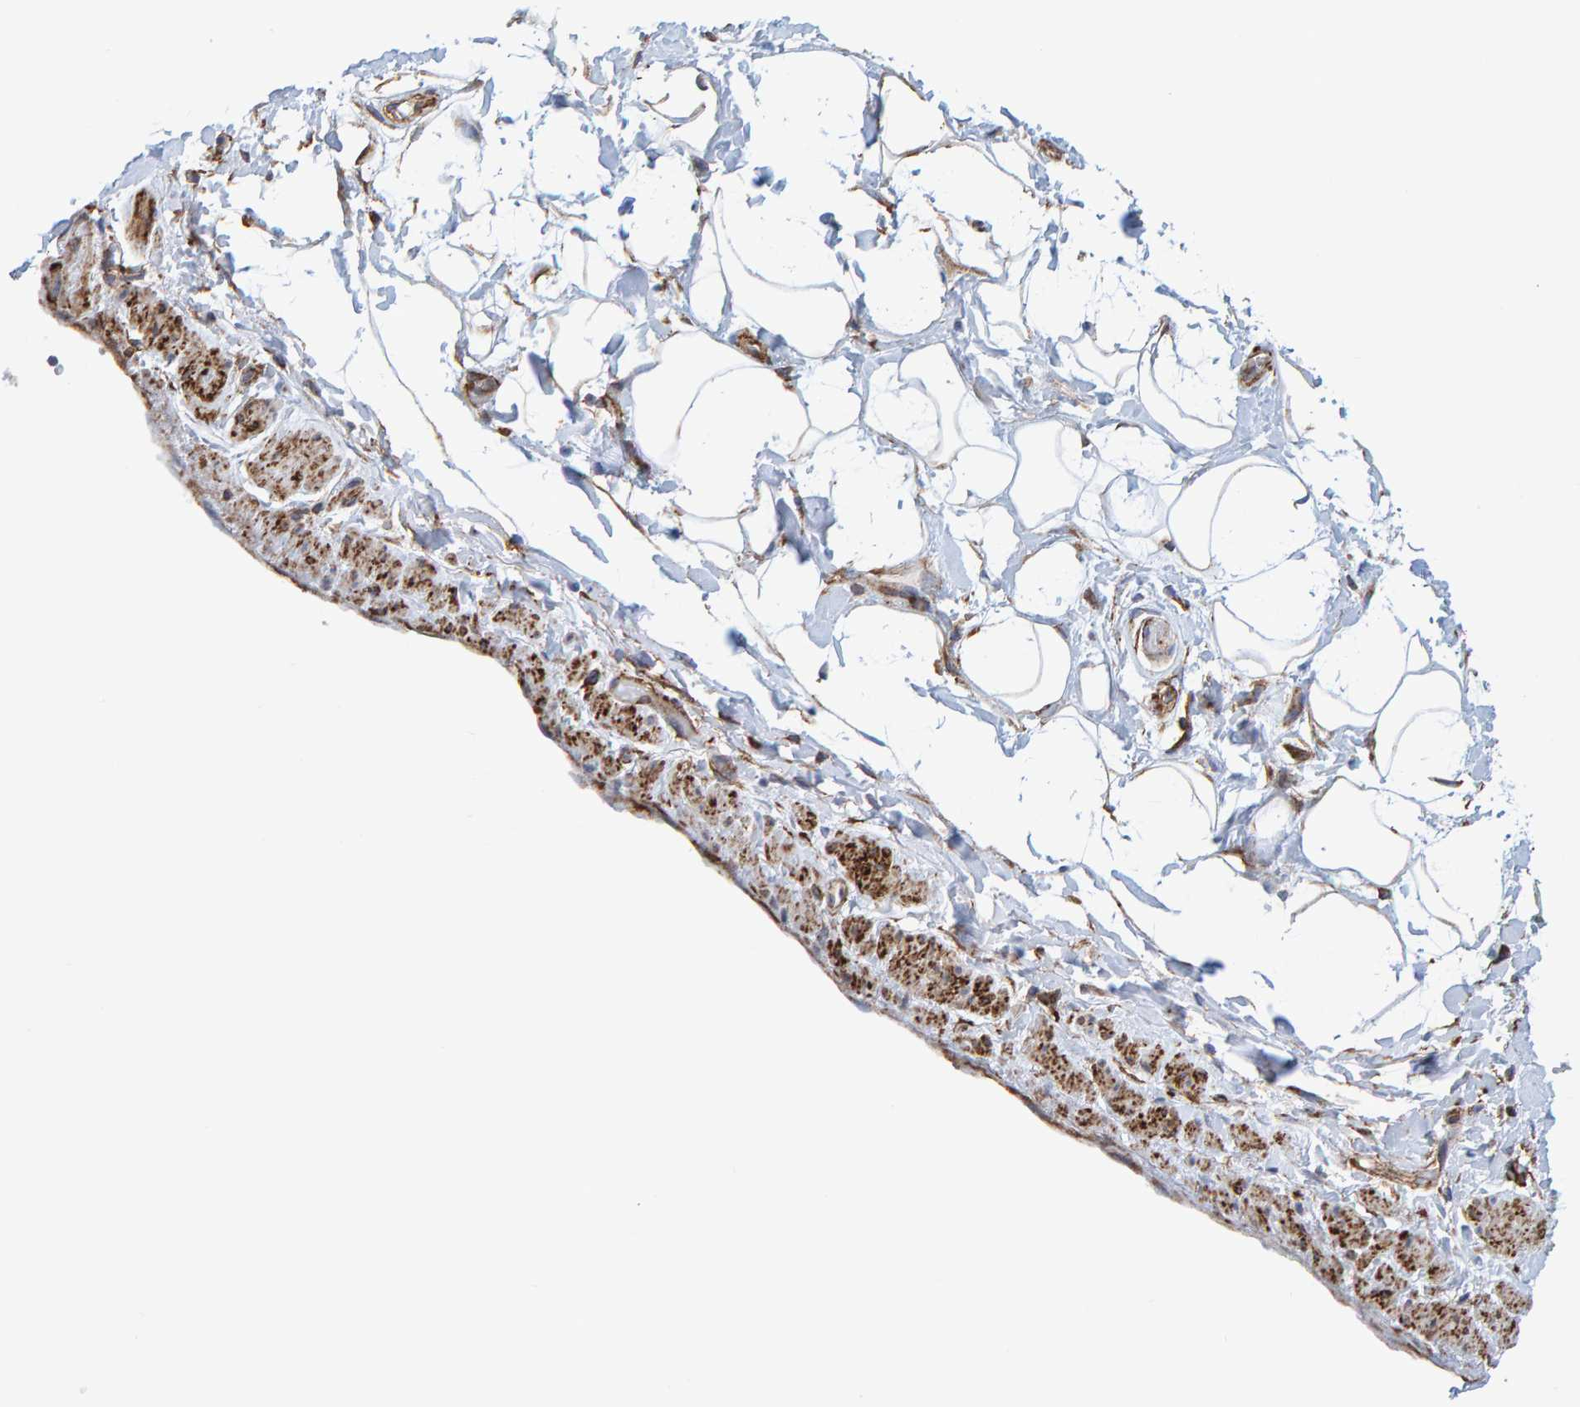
{"staining": {"intensity": "strong", "quantity": ">75%", "location": "cytoplasmic/membranous"}, "tissue": "adipose tissue", "cell_type": "Adipocytes", "image_type": "normal", "snomed": [{"axis": "morphology", "description": "Normal tissue, NOS"}, {"axis": "topography", "description": "Soft tissue"}], "caption": "A brown stain highlights strong cytoplasmic/membranous positivity of a protein in adipocytes of normal human adipose tissue. The staining was performed using DAB to visualize the protein expression in brown, while the nuclei were stained in blue with hematoxylin (Magnification: 20x).", "gene": "MVP", "patient": {"sex": "male", "age": 72}}